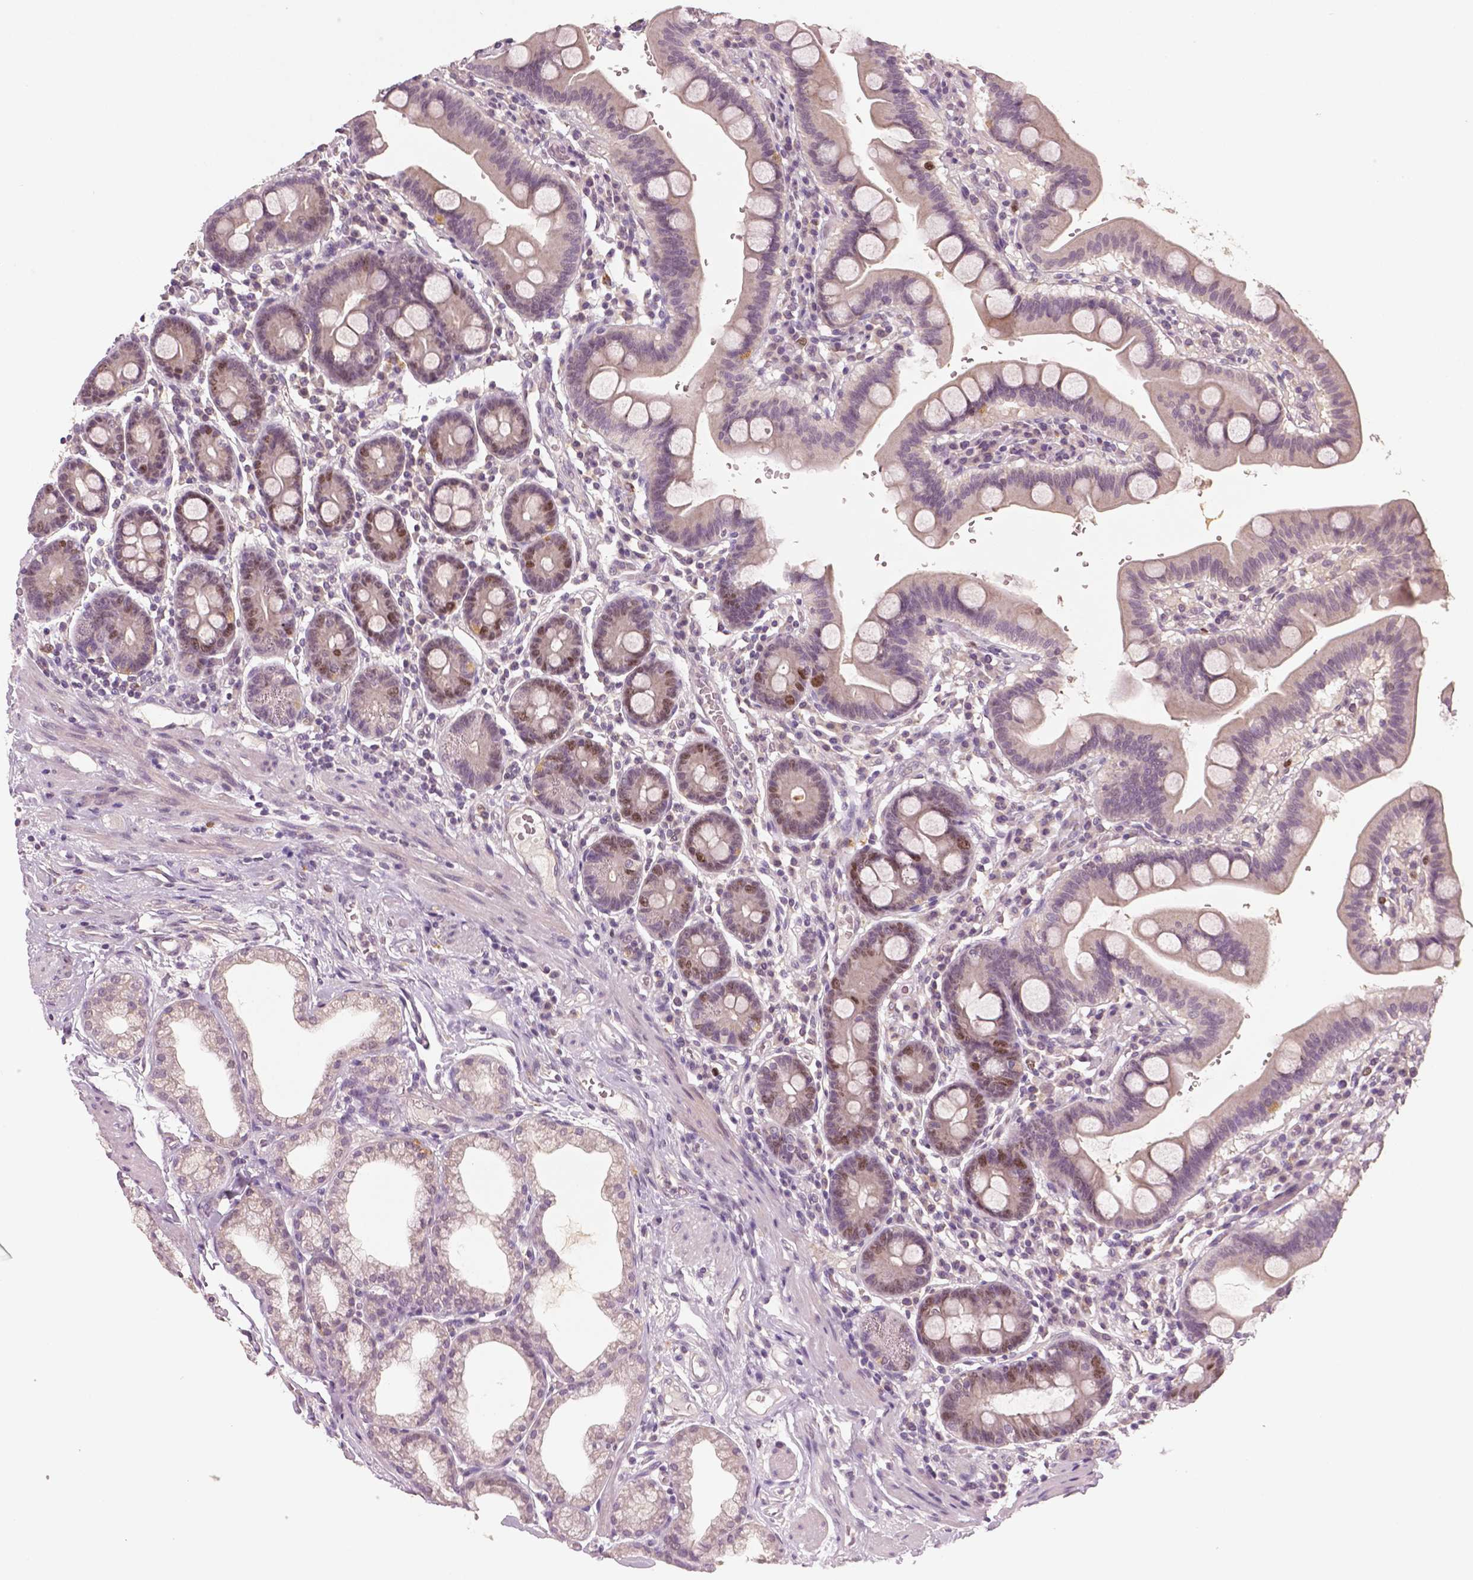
{"staining": {"intensity": "moderate", "quantity": "<25%", "location": "nuclear"}, "tissue": "duodenum", "cell_type": "Glandular cells", "image_type": "normal", "snomed": [{"axis": "morphology", "description": "Normal tissue, NOS"}, {"axis": "topography", "description": "Duodenum"}], "caption": "Immunohistochemical staining of benign duodenum demonstrates moderate nuclear protein expression in about <25% of glandular cells.", "gene": "MKI67", "patient": {"sex": "male", "age": 59}}